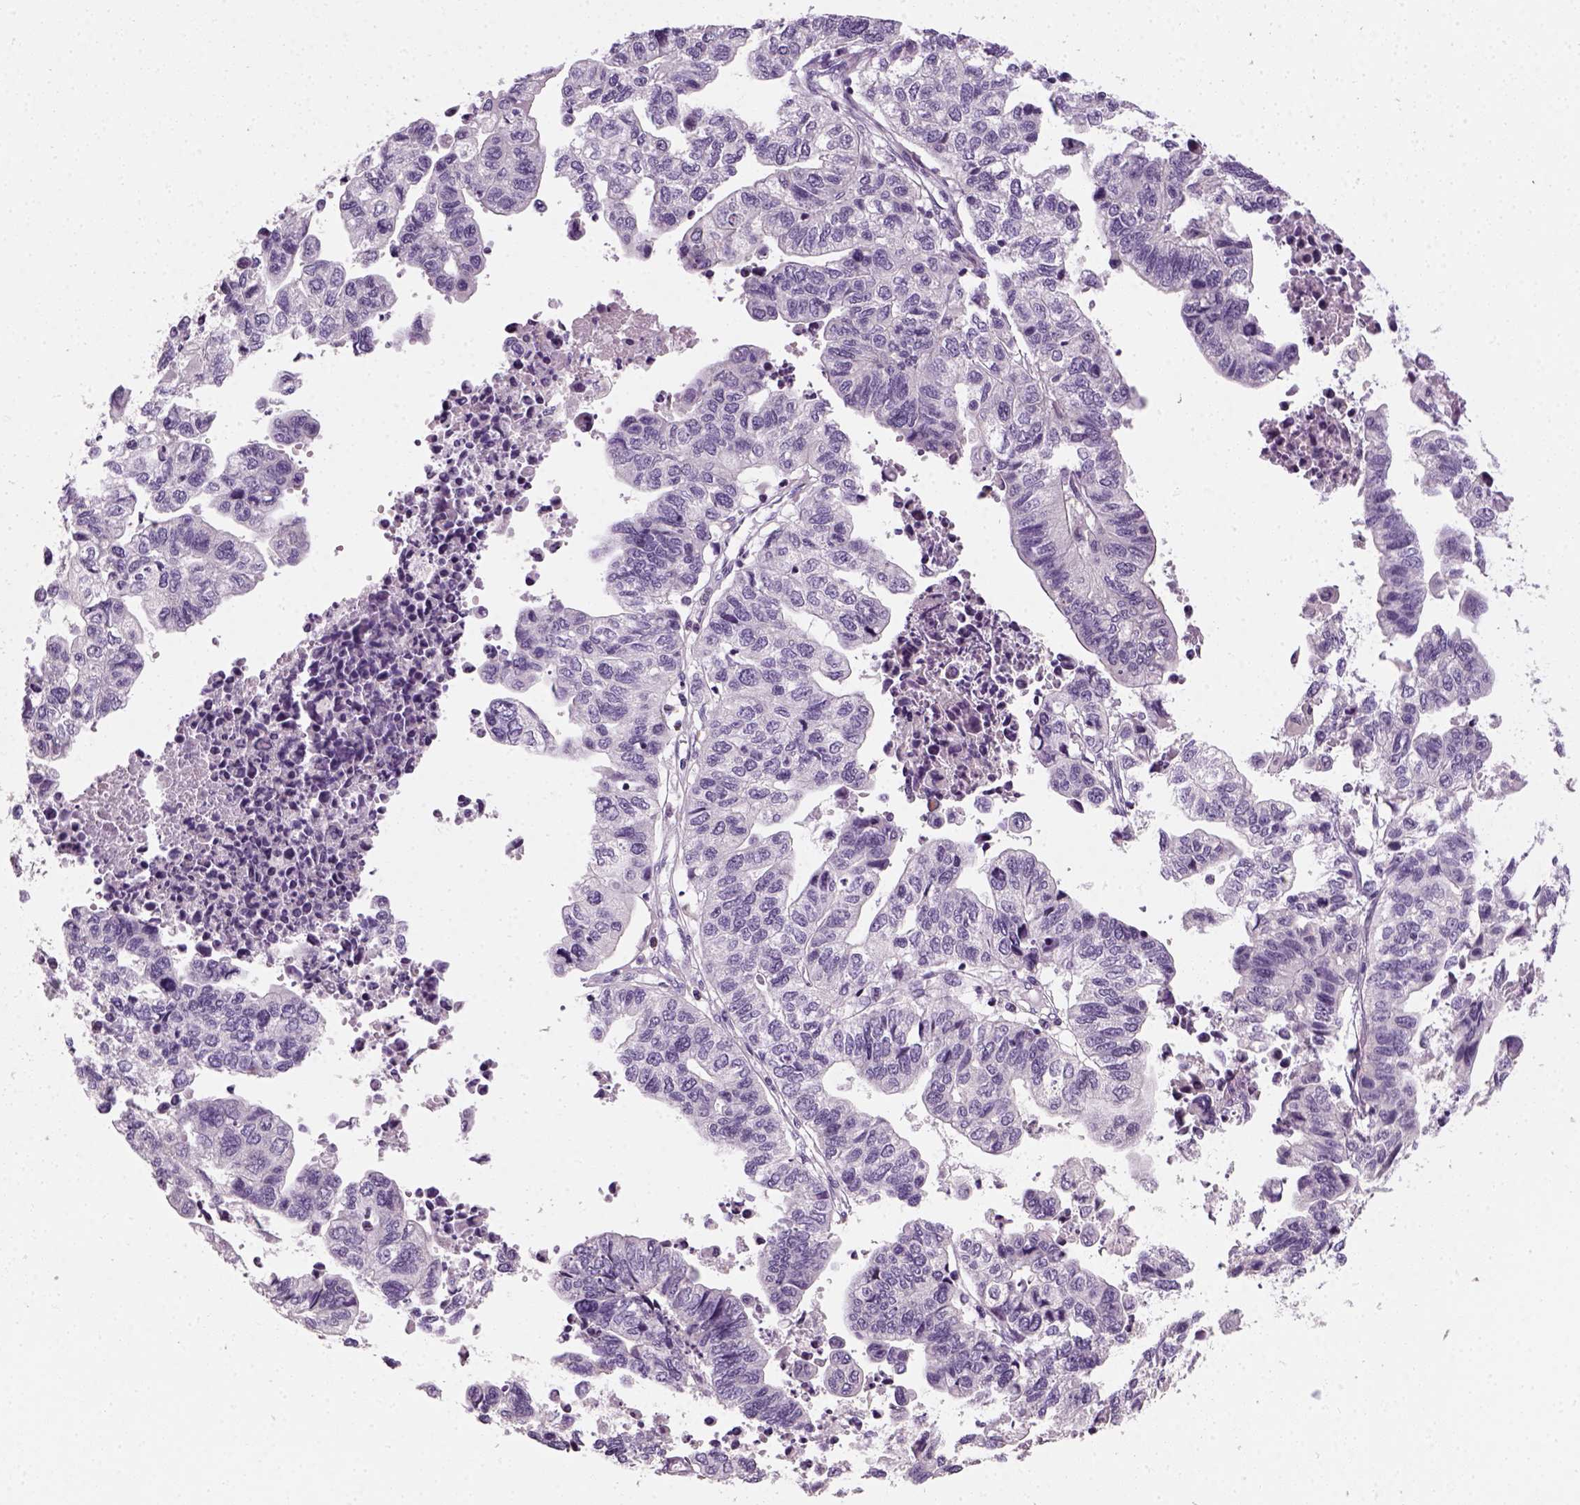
{"staining": {"intensity": "negative", "quantity": "none", "location": "none"}, "tissue": "stomach cancer", "cell_type": "Tumor cells", "image_type": "cancer", "snomed": [{"axis": "morphology", "description": "Adenocarcinoma, NOS"}, {"axis": "topography", "description": "Stomach, upper"}], "caption": "Immunohistochemical staining of stomach cancer (adenocarcinoma) reveals no significant expression in tumor cells.", "gene": "ELOVL3", "patient": {"sex": "female", "age": 67}}